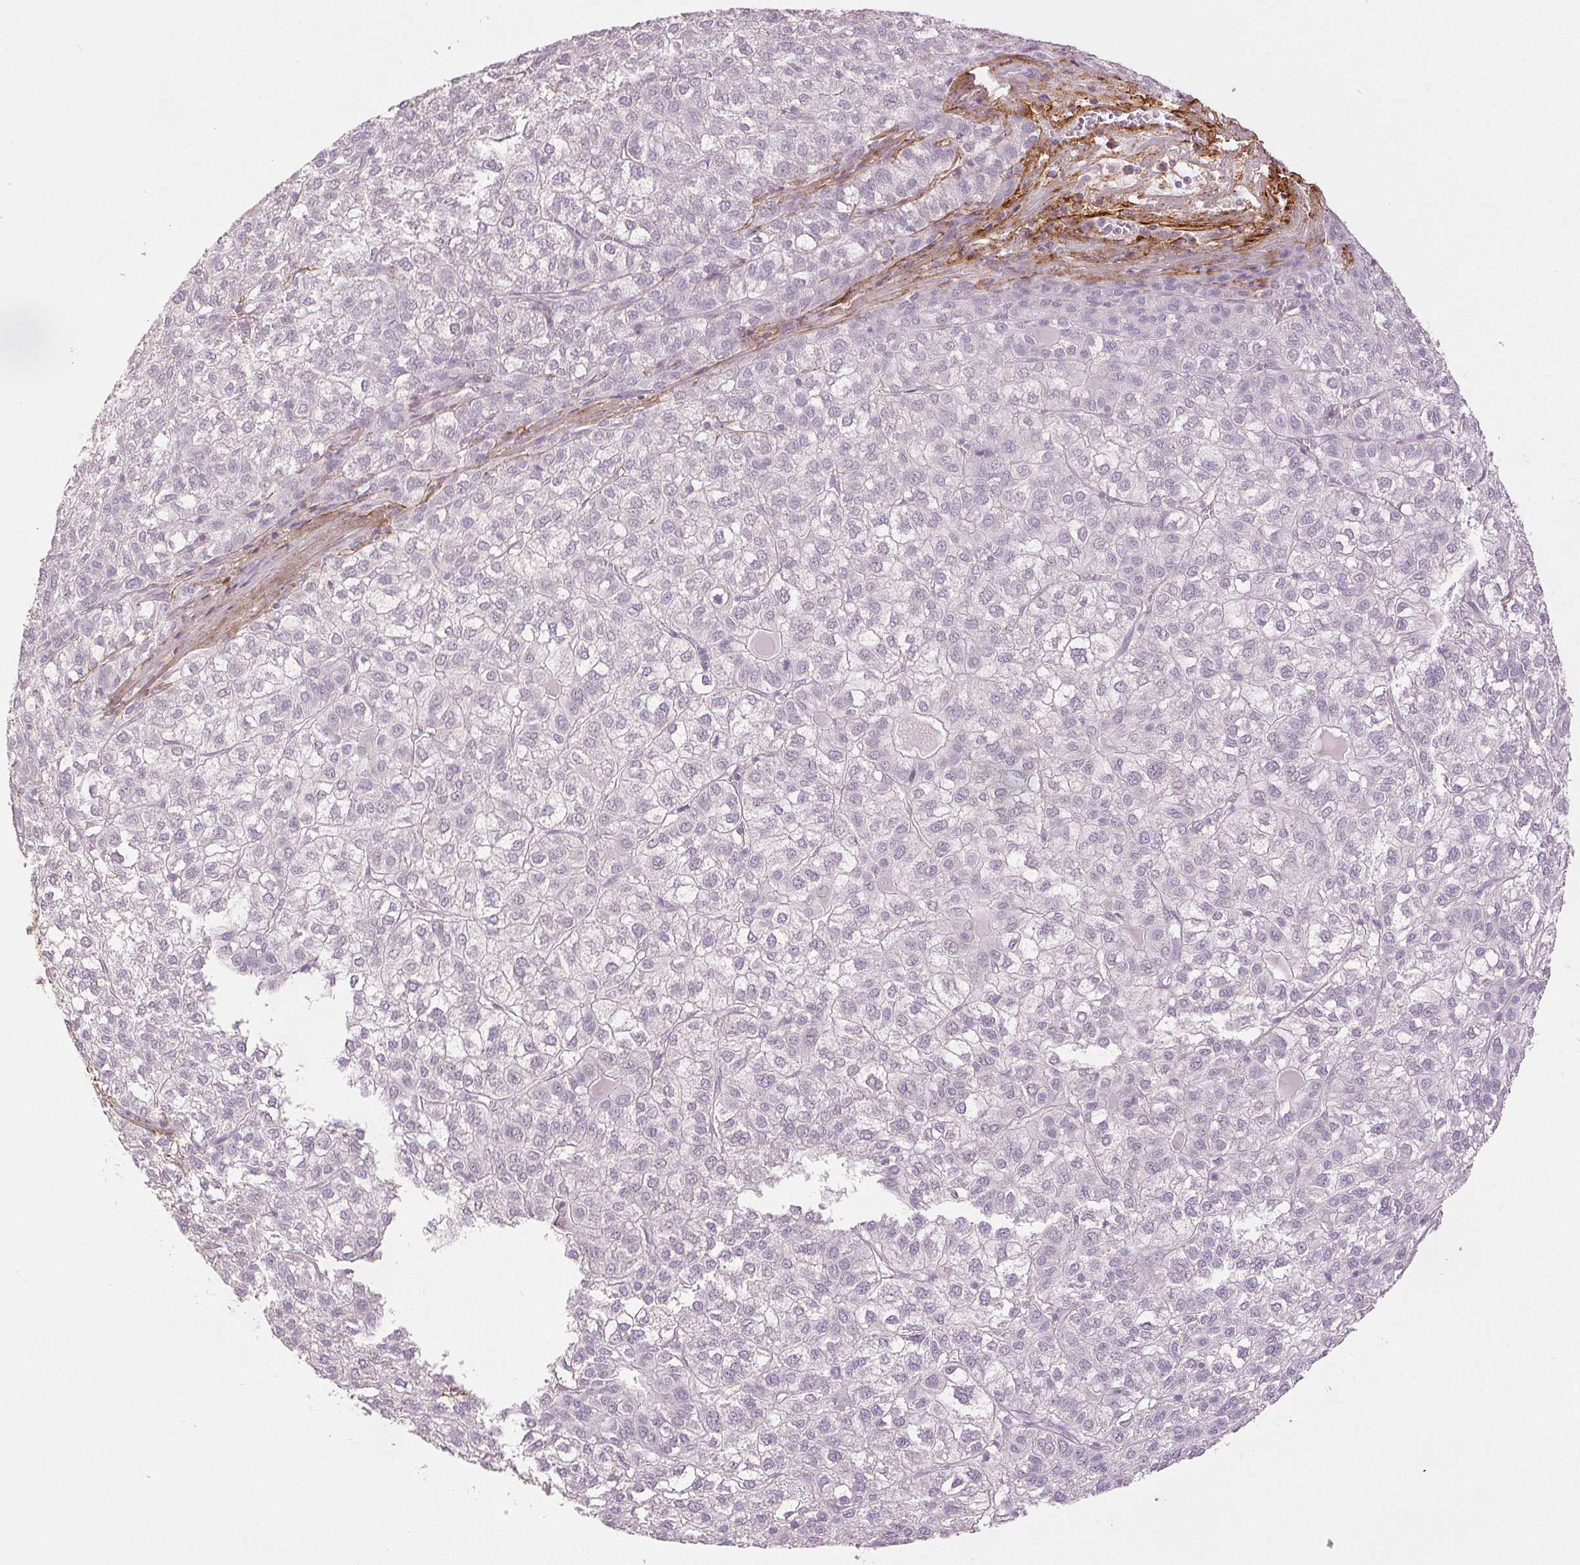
{"staining": {"intensity": "negative", "quantity": "none", "location": "none"}, "tissue": "liver cancer", "cell_type": "Tumor cells", "image_type": "cancer", "snomed": [{"axis": "morphology", "description": "Carcinoma, Hepatocellular, NOS"}, {"axis": "topography", "description": "Liver"}], "caption": "Tumor cells show no significant staining in liver hepatocellular carcinoma.", "gene": "FBN1", "patient": {"sex": "female", "age": 43}}